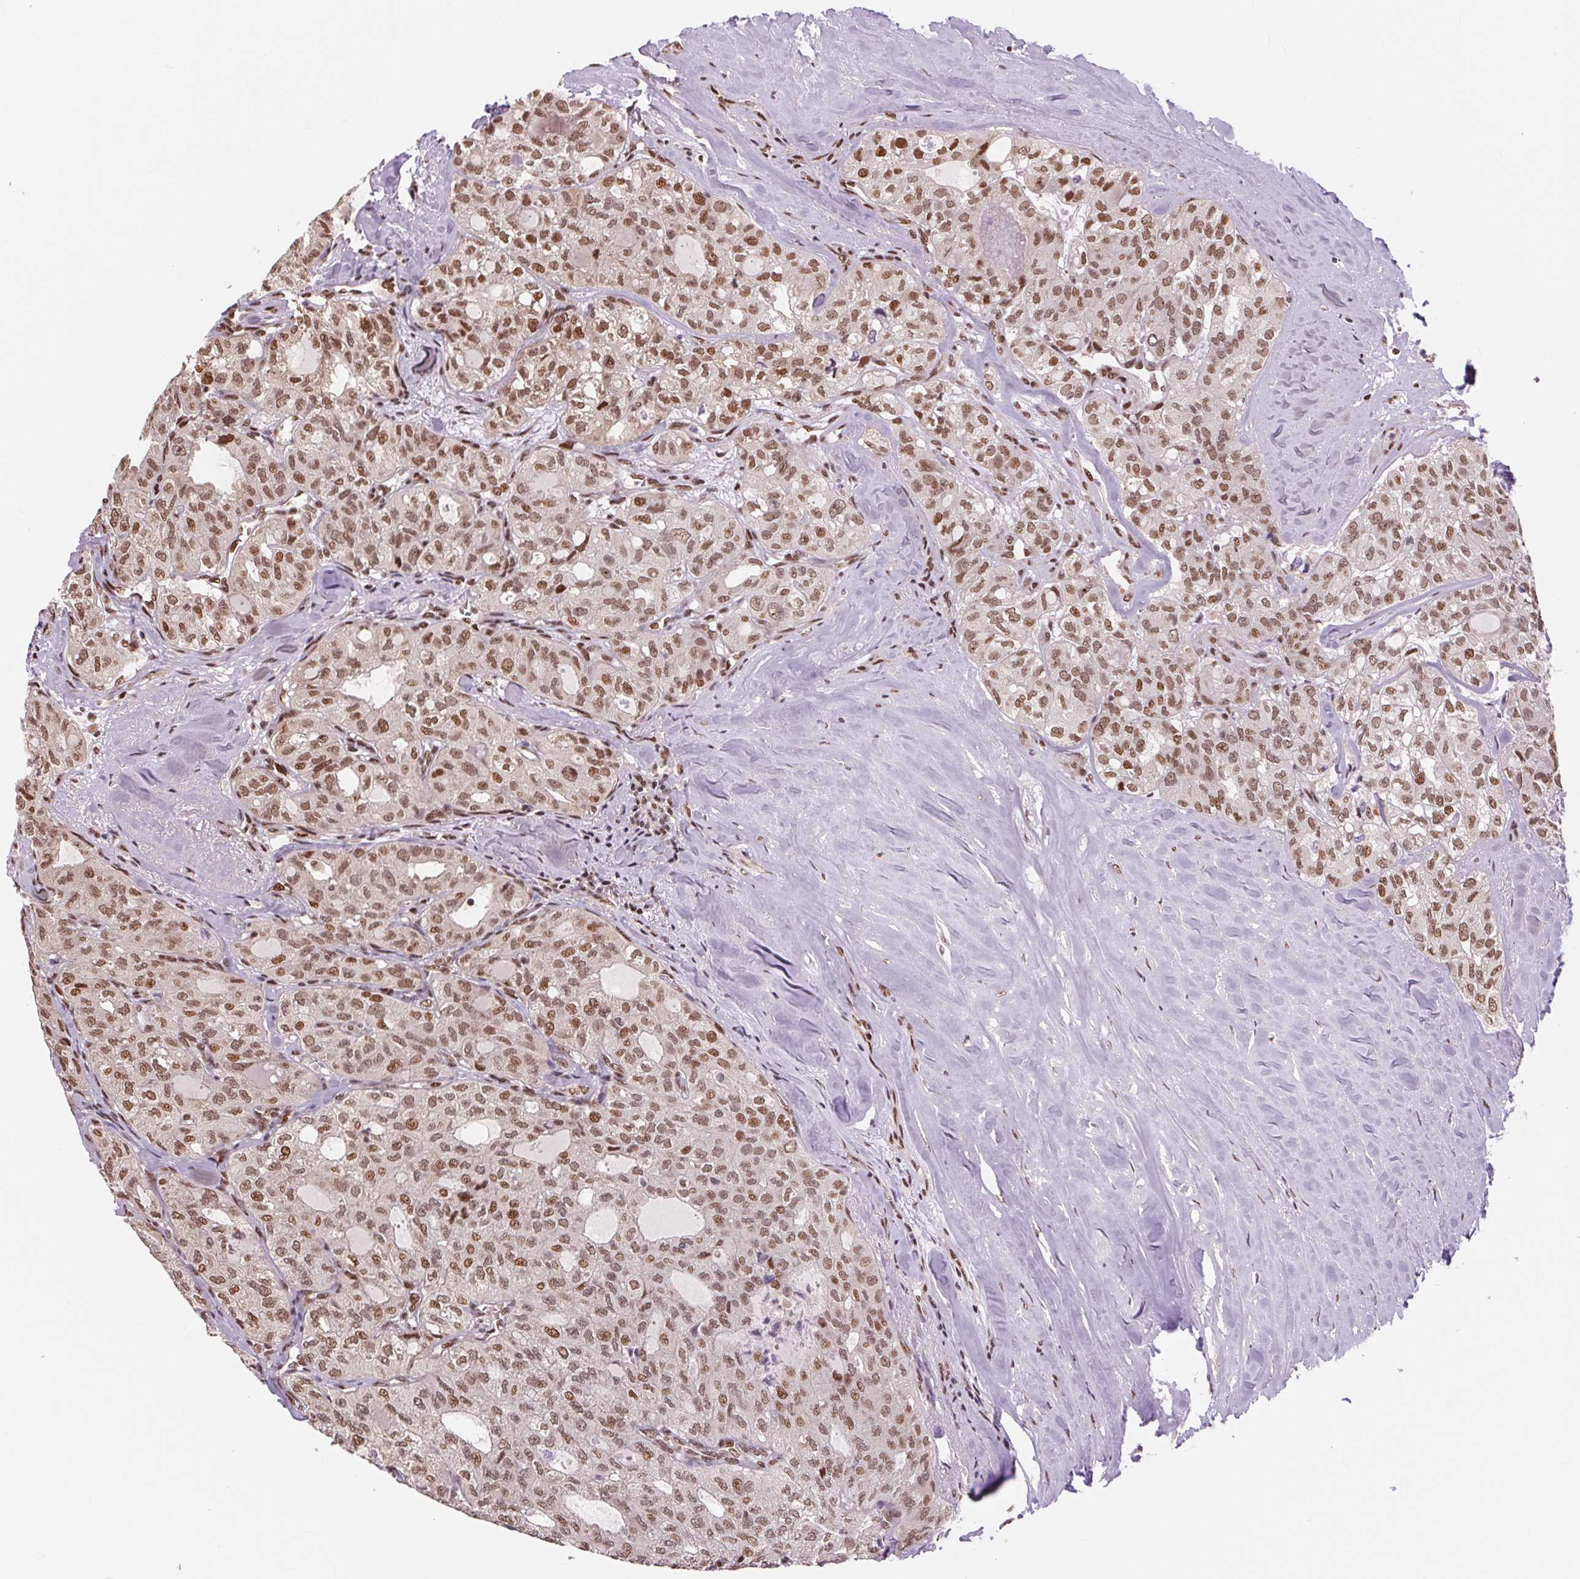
{"staining": {"intensity": "moderate", "quantity": ">75%", "location": "nuclear"}, "tissue": "thyroid cancer", "cell_type": "Tumor cells", "image_type": "cancer", "snomed": [{"axis": "morphology", "description": "Follicular adenoma carcinoma, NOS"}, {"axis": "topography", "description": "Thyroid gland"}], "caption": "An image of thyroid cancer stained for a protein demonstrates moderate nuclear brown staining in tumor cells. (DAB (3,3'-diaminobenzidine) IHC with brightfield microscopy, high magnification).", "gene": "RAD23A", "patient": {"sex": "male", "age": 75}}